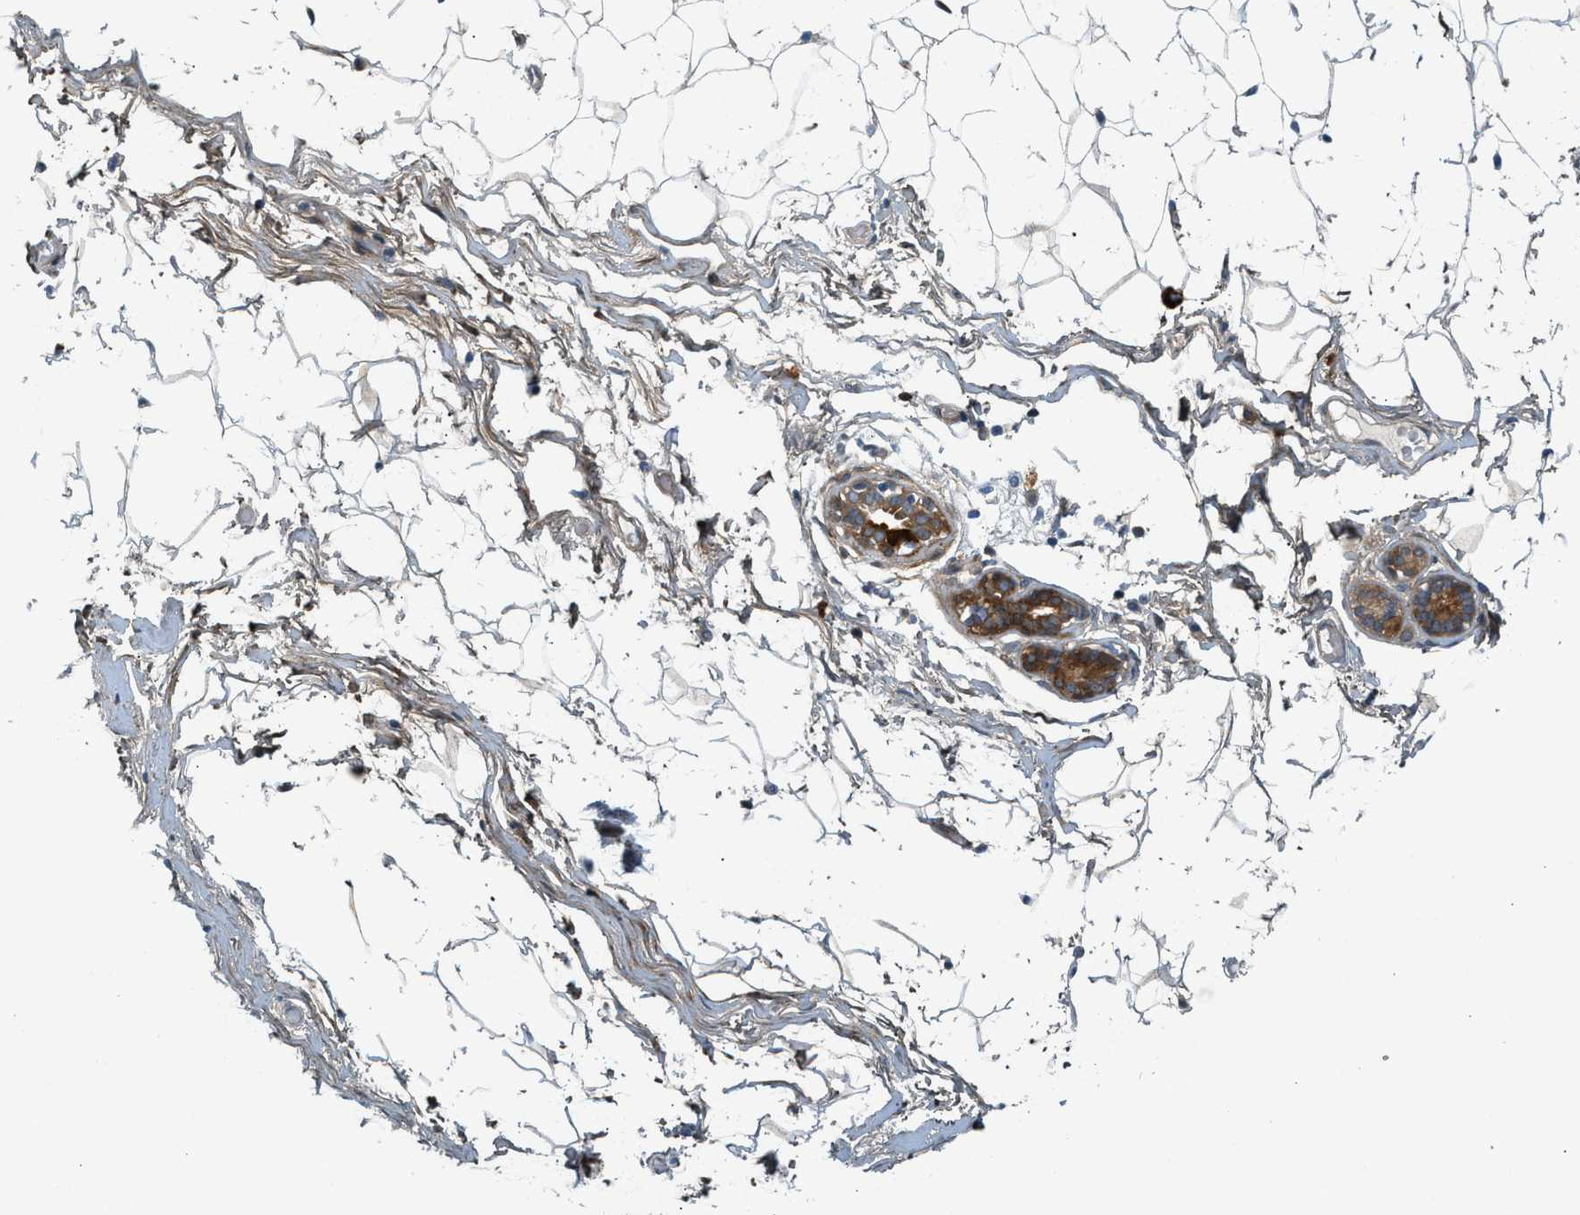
{"staining": {"intensity": "weak", "quantity": "<25%", "location": "cytoplasmic/membranous"}, "tissue": "adipose tissue", "cell_type": "Adipocytes", "image_type": "normal", "snomed": [{"axis": "morphology", "description": "Normal tissue, NOS"}, {"axis": "topography", "description": "Breast"}, {"axis": "topography", "description": "Soft tissue"}], "caption": "Immunohistochemistry (IHC) photomicrograph of benign adipose tissue stained for a protein (brown), which reveals no staining in adipocytes. Nuclei are stained in blue.", "gene": "EDNRA", "patient": {"sex": "female", "age": 75}}